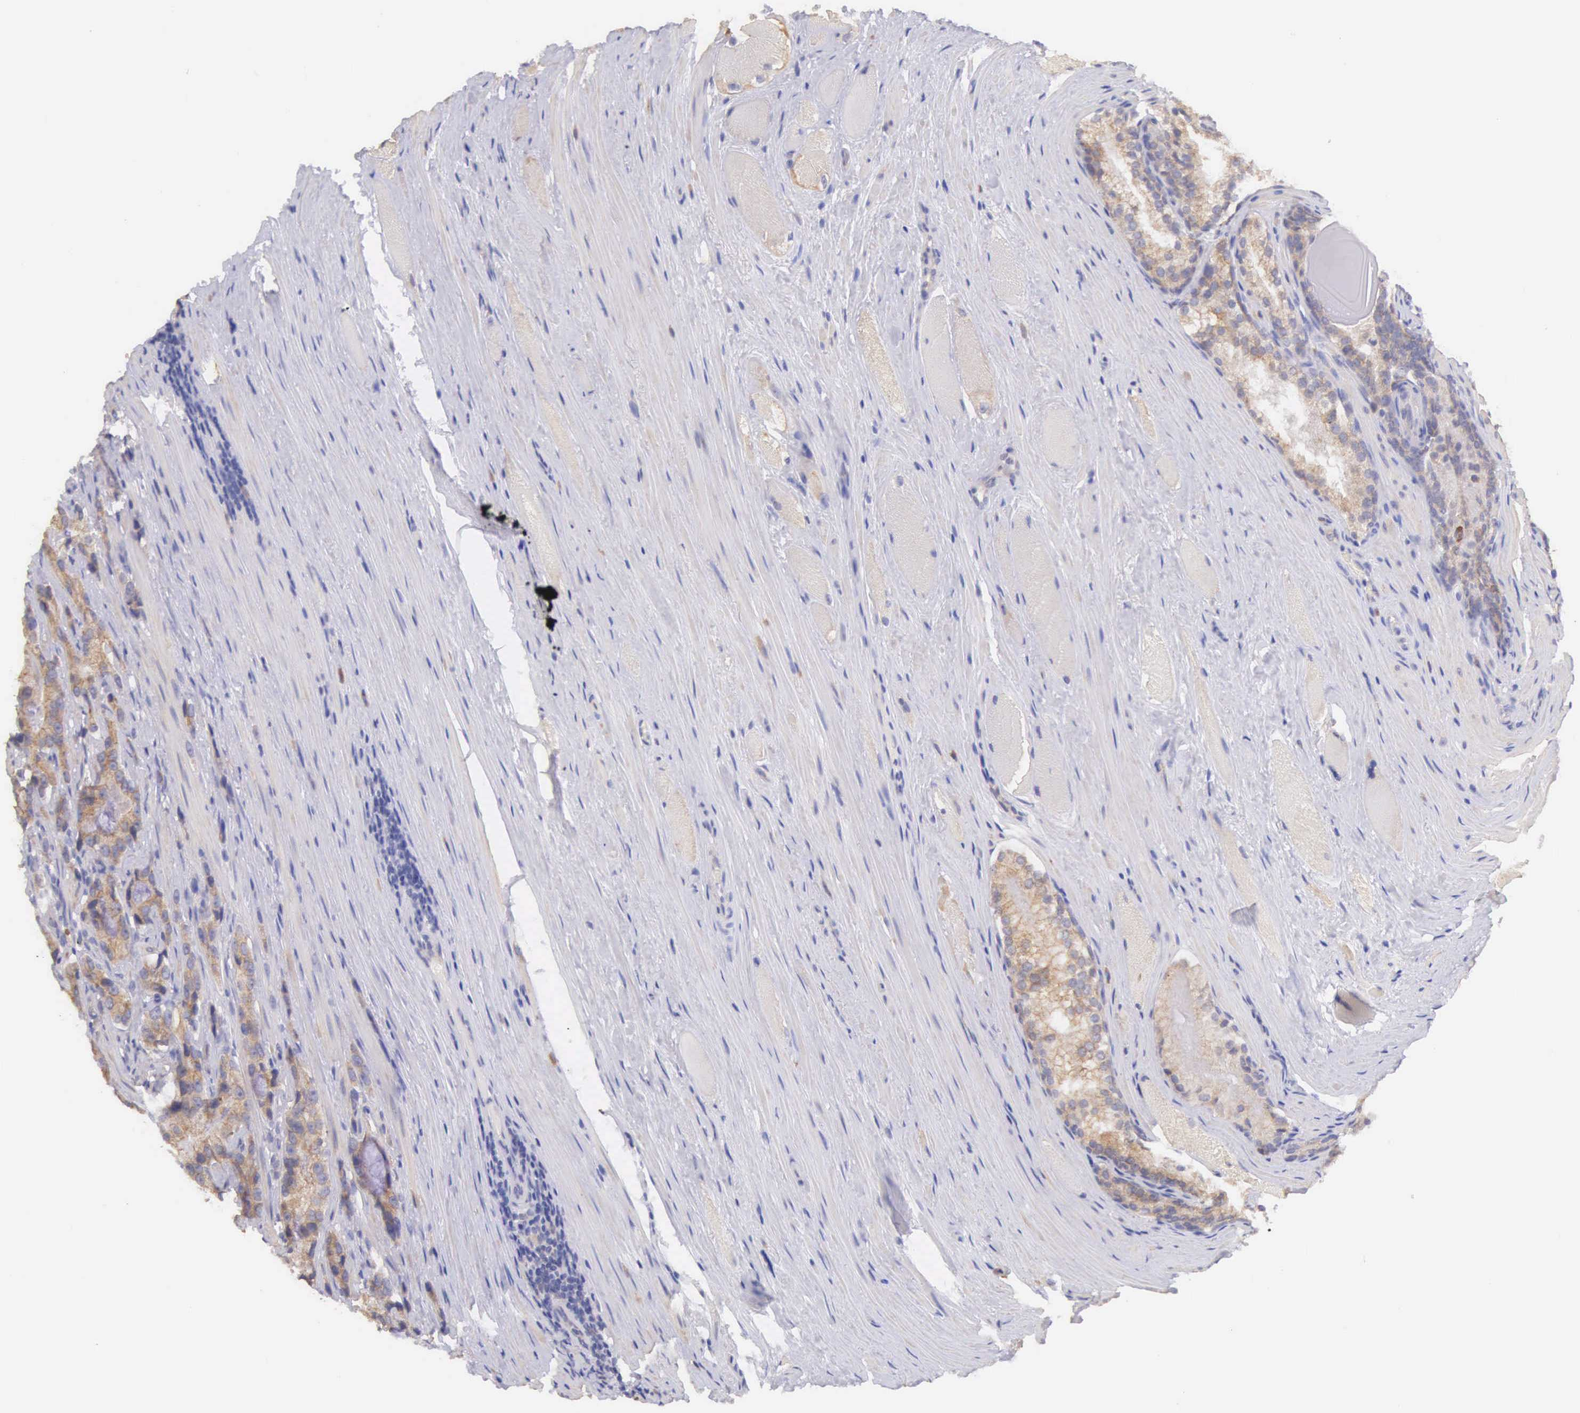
{"staining": {"intensity": "weak", "quantity": ">75%", "location": "cytoplasmic/membranous"}, "tissue": "prostate cancer", "cell_type": "Tumor cells", "image_type": "cancer", "snomed": [{"axis": "morphology", "description": "Adenocarcinoma, Medium grade"}, {"axis": "topography", "description": "Prostate"}], "caption": "Immunohistochemistry staining of medium-grade adenocarcinoma (prostate), which reveals low levels of weak cytoplasmic/membranous positivity in approximately >75% of tumor cells indicating weak cytoplasmic/membranous protein staining. The staining was performed using DAB (brown) for protein detection and nuclei were counterstained in hematoxylin (blue).", "gene": "NSDHL", "patient": {"sex": "male", "age": 72}}